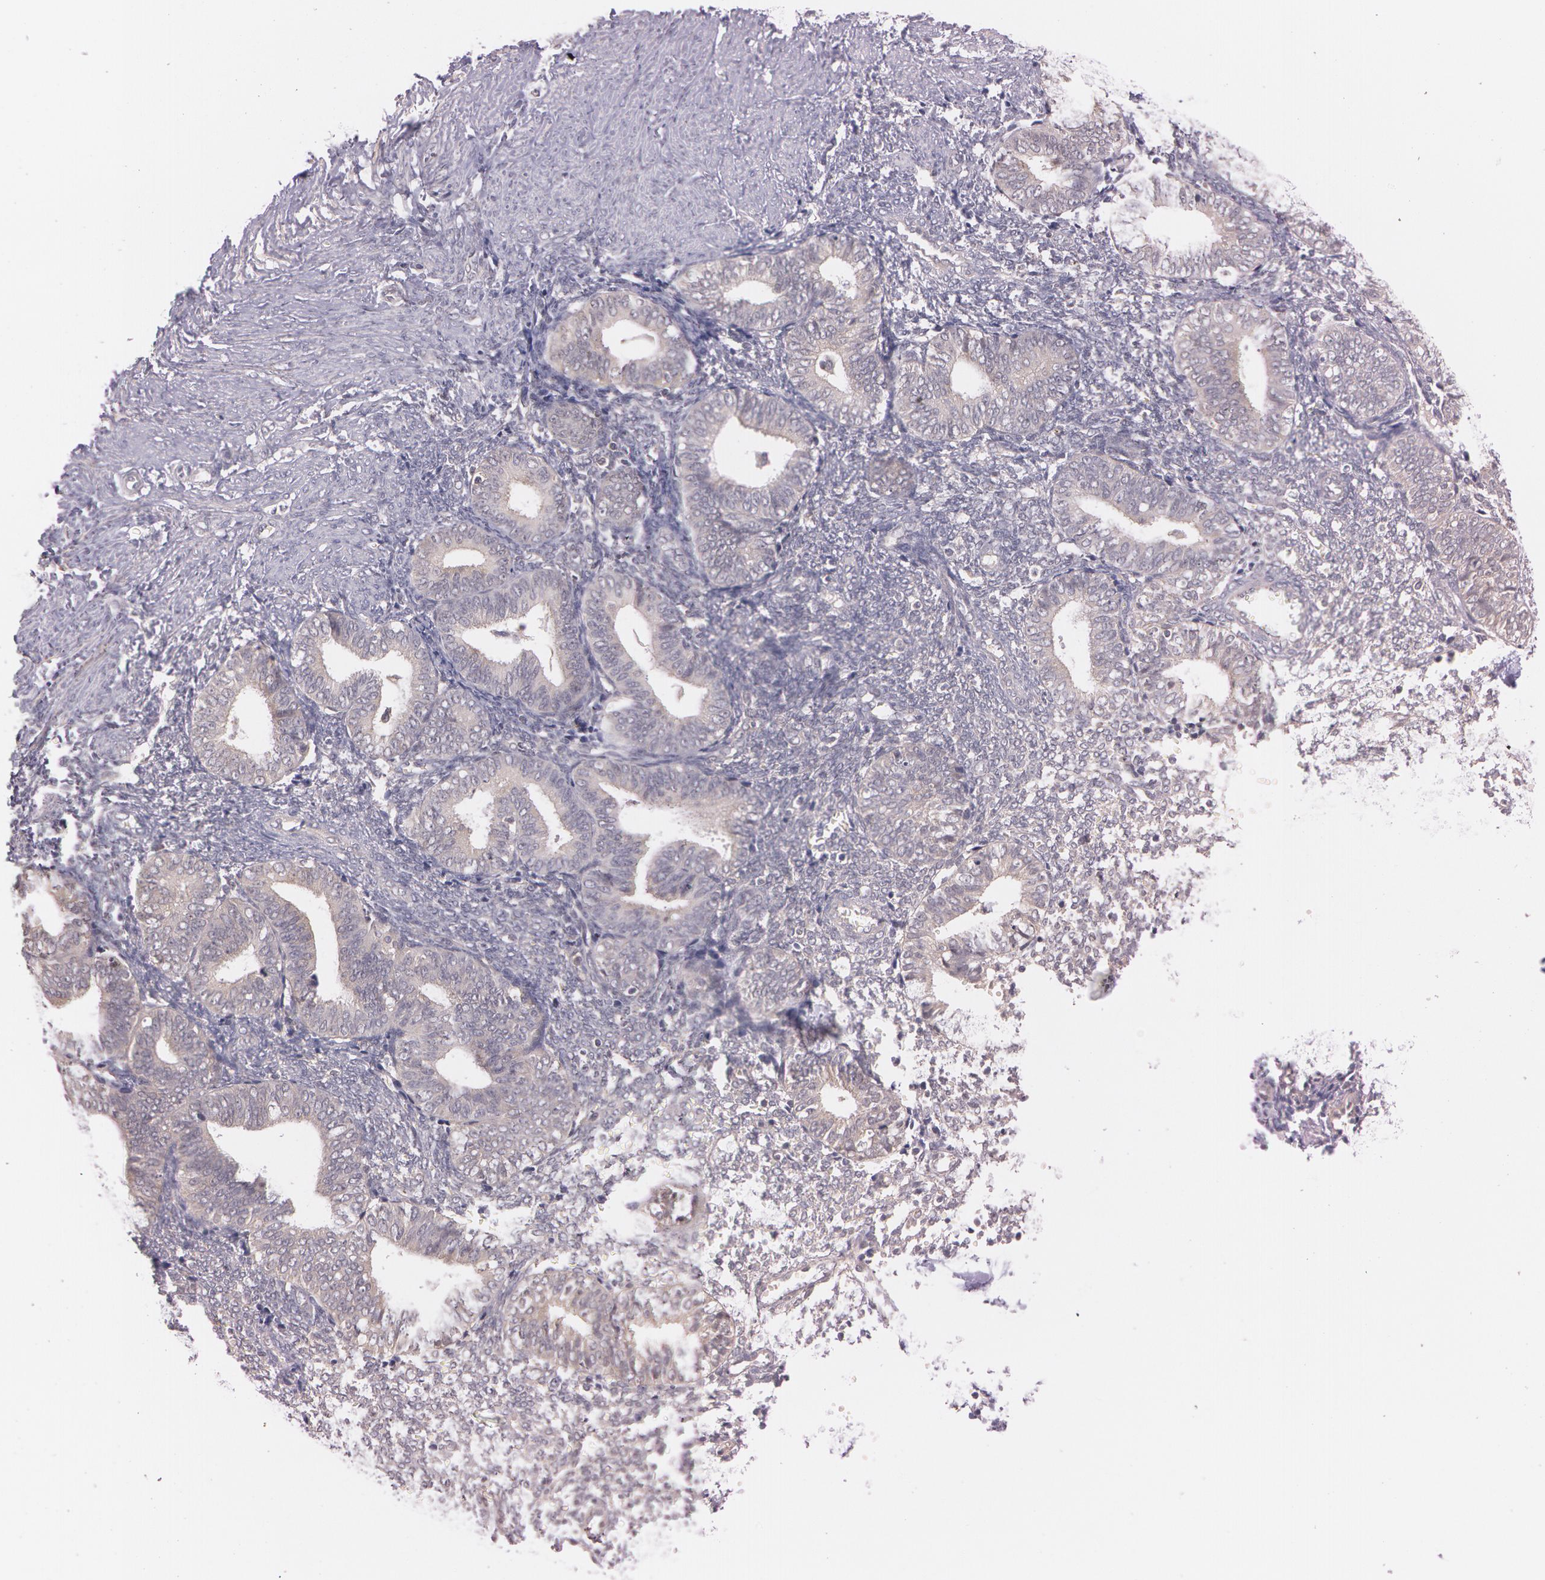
{"staining": {"intensity": "negative", "quantity": "none", "location": "none"}, "tissue": "endometrium", "cell_type": "Cells in endometrial stroma", "image_type": "normal", "snomed": [{"axis": "morphology", "description": "Normal tissue, NOS"}, {"axis": "topography", "description": "Endometrium"}], "caption": "DAB immunohistochemical staining of benign endometrium displays no significant expression in cells in endometrial stroma. Nuclei are stained in blue.", "gene": "ATG2B", "patient": {"sex": "female", "age": 61}}